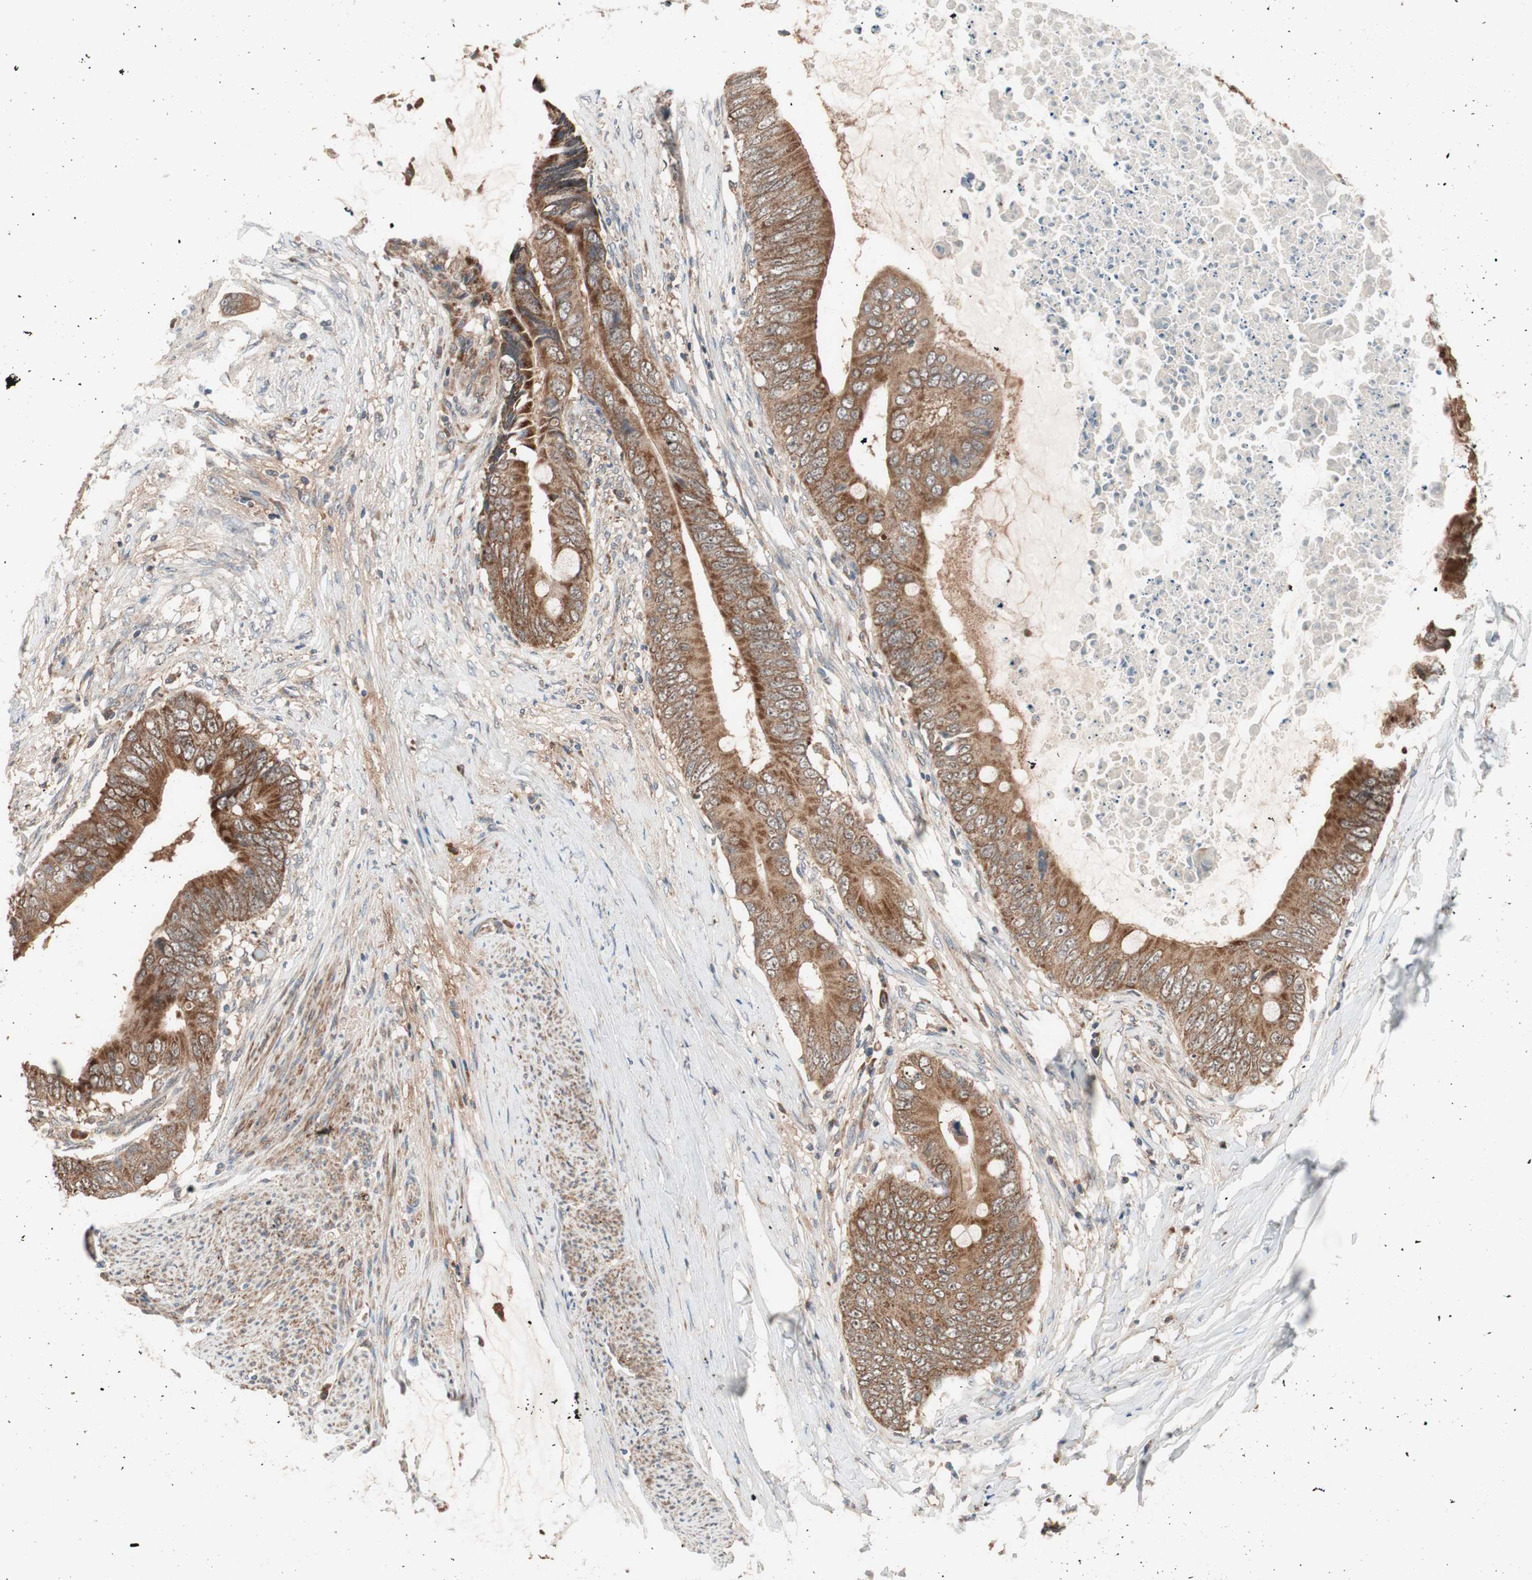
{"staining": {"intensity": "moderate", "quantity": ">75%", "location": "cytoplasmic/membranous"}, "tissue": "colorectal cancer", "cell_type": "Tumor cells", "image_type": "cancer", "snomed": [{"axis": "morphology", "description": "Normal tissue, NOS"}, {"axis": "morphology", "description": "Adenocarcinoma, NOS"}, {"axis": "topography", "description": "Rectum"}, {"axis": "topography", "description": "Peripheral nerve tissue"}], "caption": "This is a photomicrograph of immunohistochemistry staining of adenocarcinoma (colorectal), which shows moderate staining in the cytoplasmic/membranous of tumor cells.", "gene": "HMBS", "patient": {"sex": "female", "age": 77}}